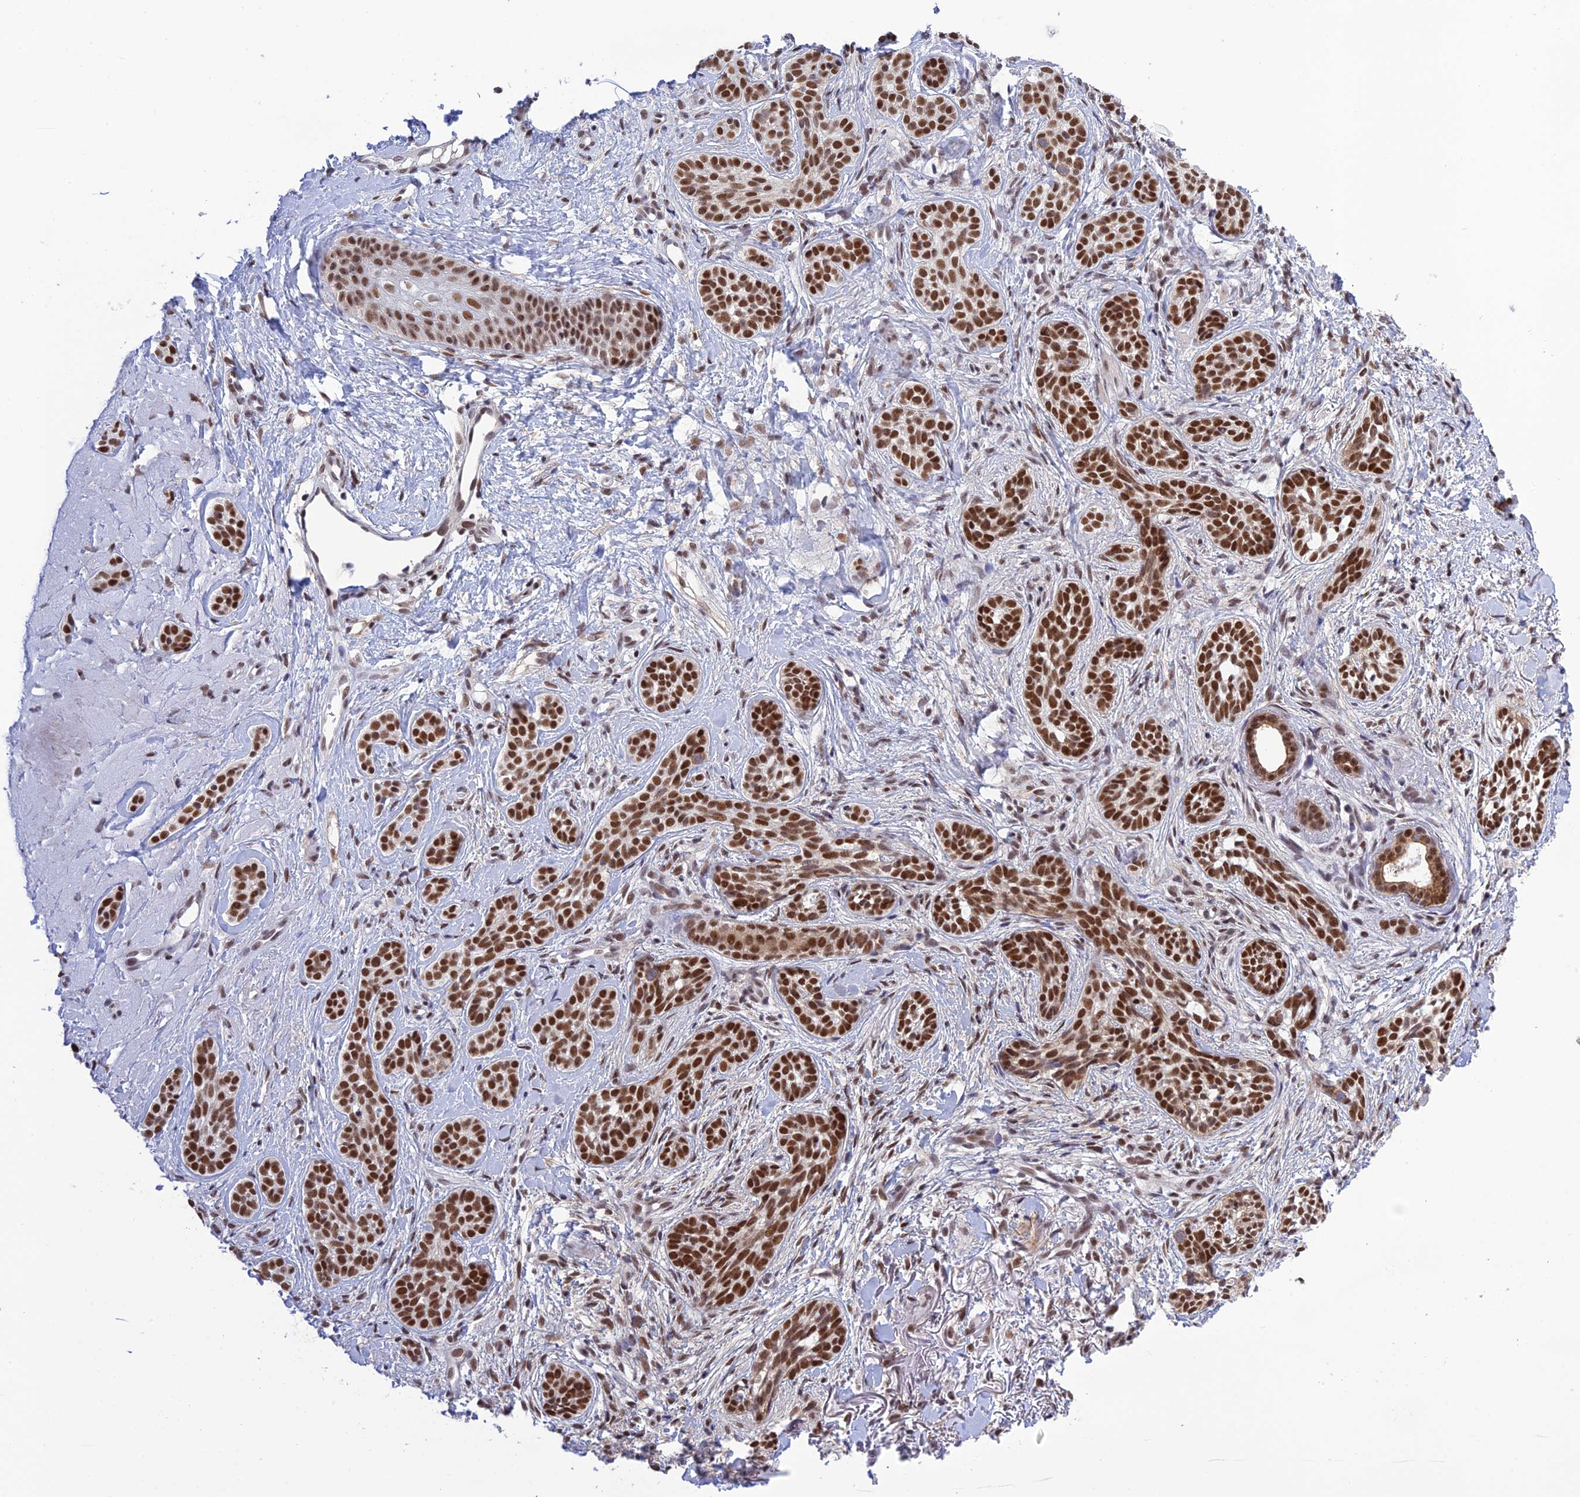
{"staining": {"intensity": "strong", "quantity": ">75%", "location": "nuclear"}, "tissue": "skin cancer", "cell_type": "Tumor cells", "image_type": "cancer", "snomed": [{"axis": "morphology", "description": "Basal cell carcinoma"}, {"axis": "topography", "description": "Skin"}], "caption": "Strong nuclear staining is identified in about >75% of tumor cells in basal cell carcinoma (skin).", "gene": "TCEA1", "patient": {"sex": "male", "age": 71}}